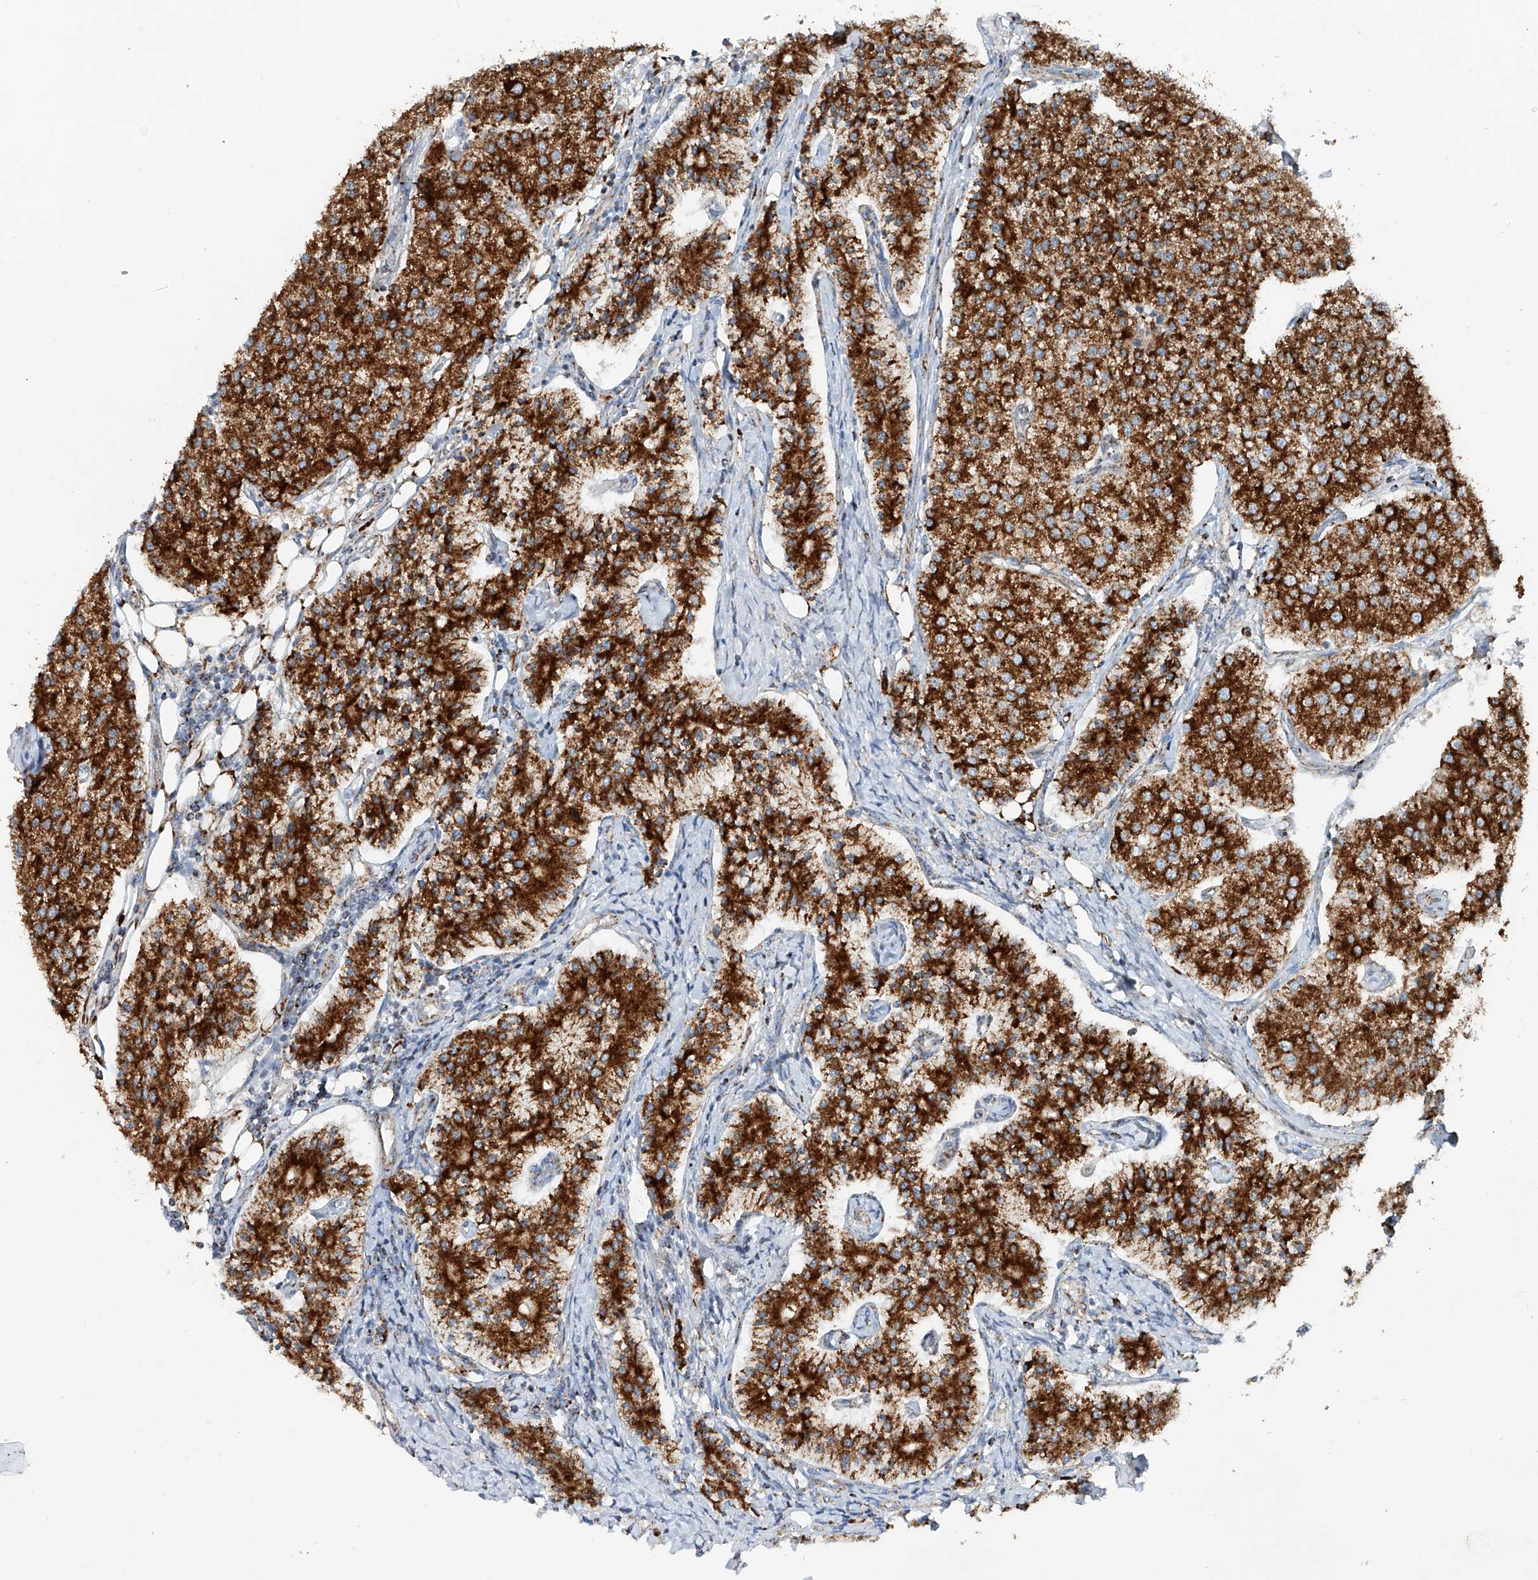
{"staining": {"intensity": "strong", "quantity": ">75%", "location": "cytoplasmic/membranous"}, "tissue": "carcinoid", "cell_type": "Tumor cells", "image_type": "cancer", "snomed": [{"axis": "morphology", "description": "Carcinoid, malignant, NOS"}, {"axis": "topography", "description": "Colon"}], "caption": "Brown immunohistochemical staining in human carcinoid reveals strong cytoplasmic/membranous staining in about >75% of tumor cells.", "gene": "CARD10", "patient": {"sex": "female", "age": 52}}